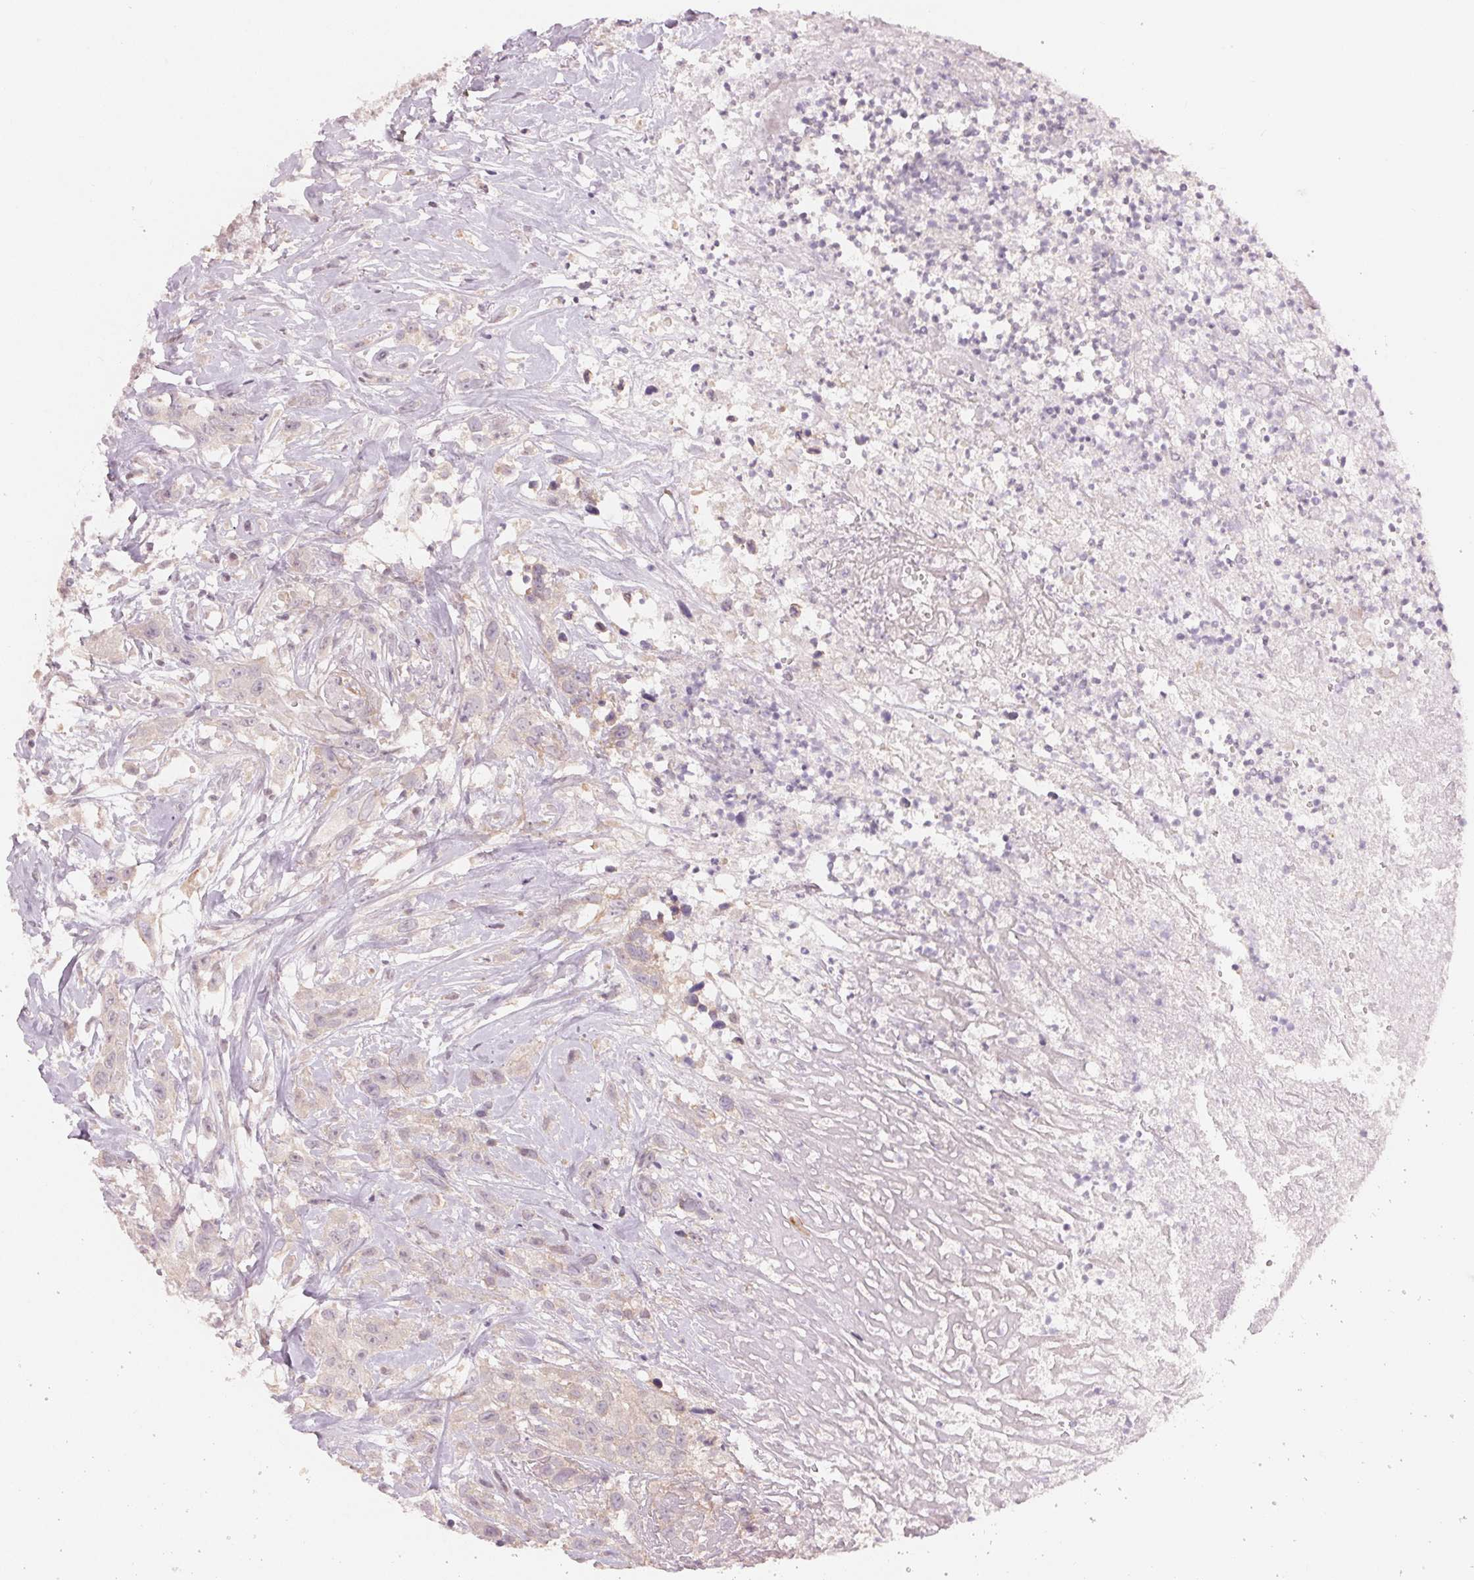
{"staining": {"intensity": "weak", "quantity": "<25%", "location": "cytoplasmic/membranous"}, "tissue": "head and neck cancer", "cell_type": "Tumor cells", "image_type": "cancer", "snomed": [{"axis": "morphology", "description": "Squamous cell carcinoma, NOS"}, {"axis": "topography", "description": "Head-Neck"}], "caption": "IHC of head and neck squamous cell carcinoma reveals no staining in tumor cells.", "gene": "DENND2C", "patient": {"sex": "male", "age": 57}}